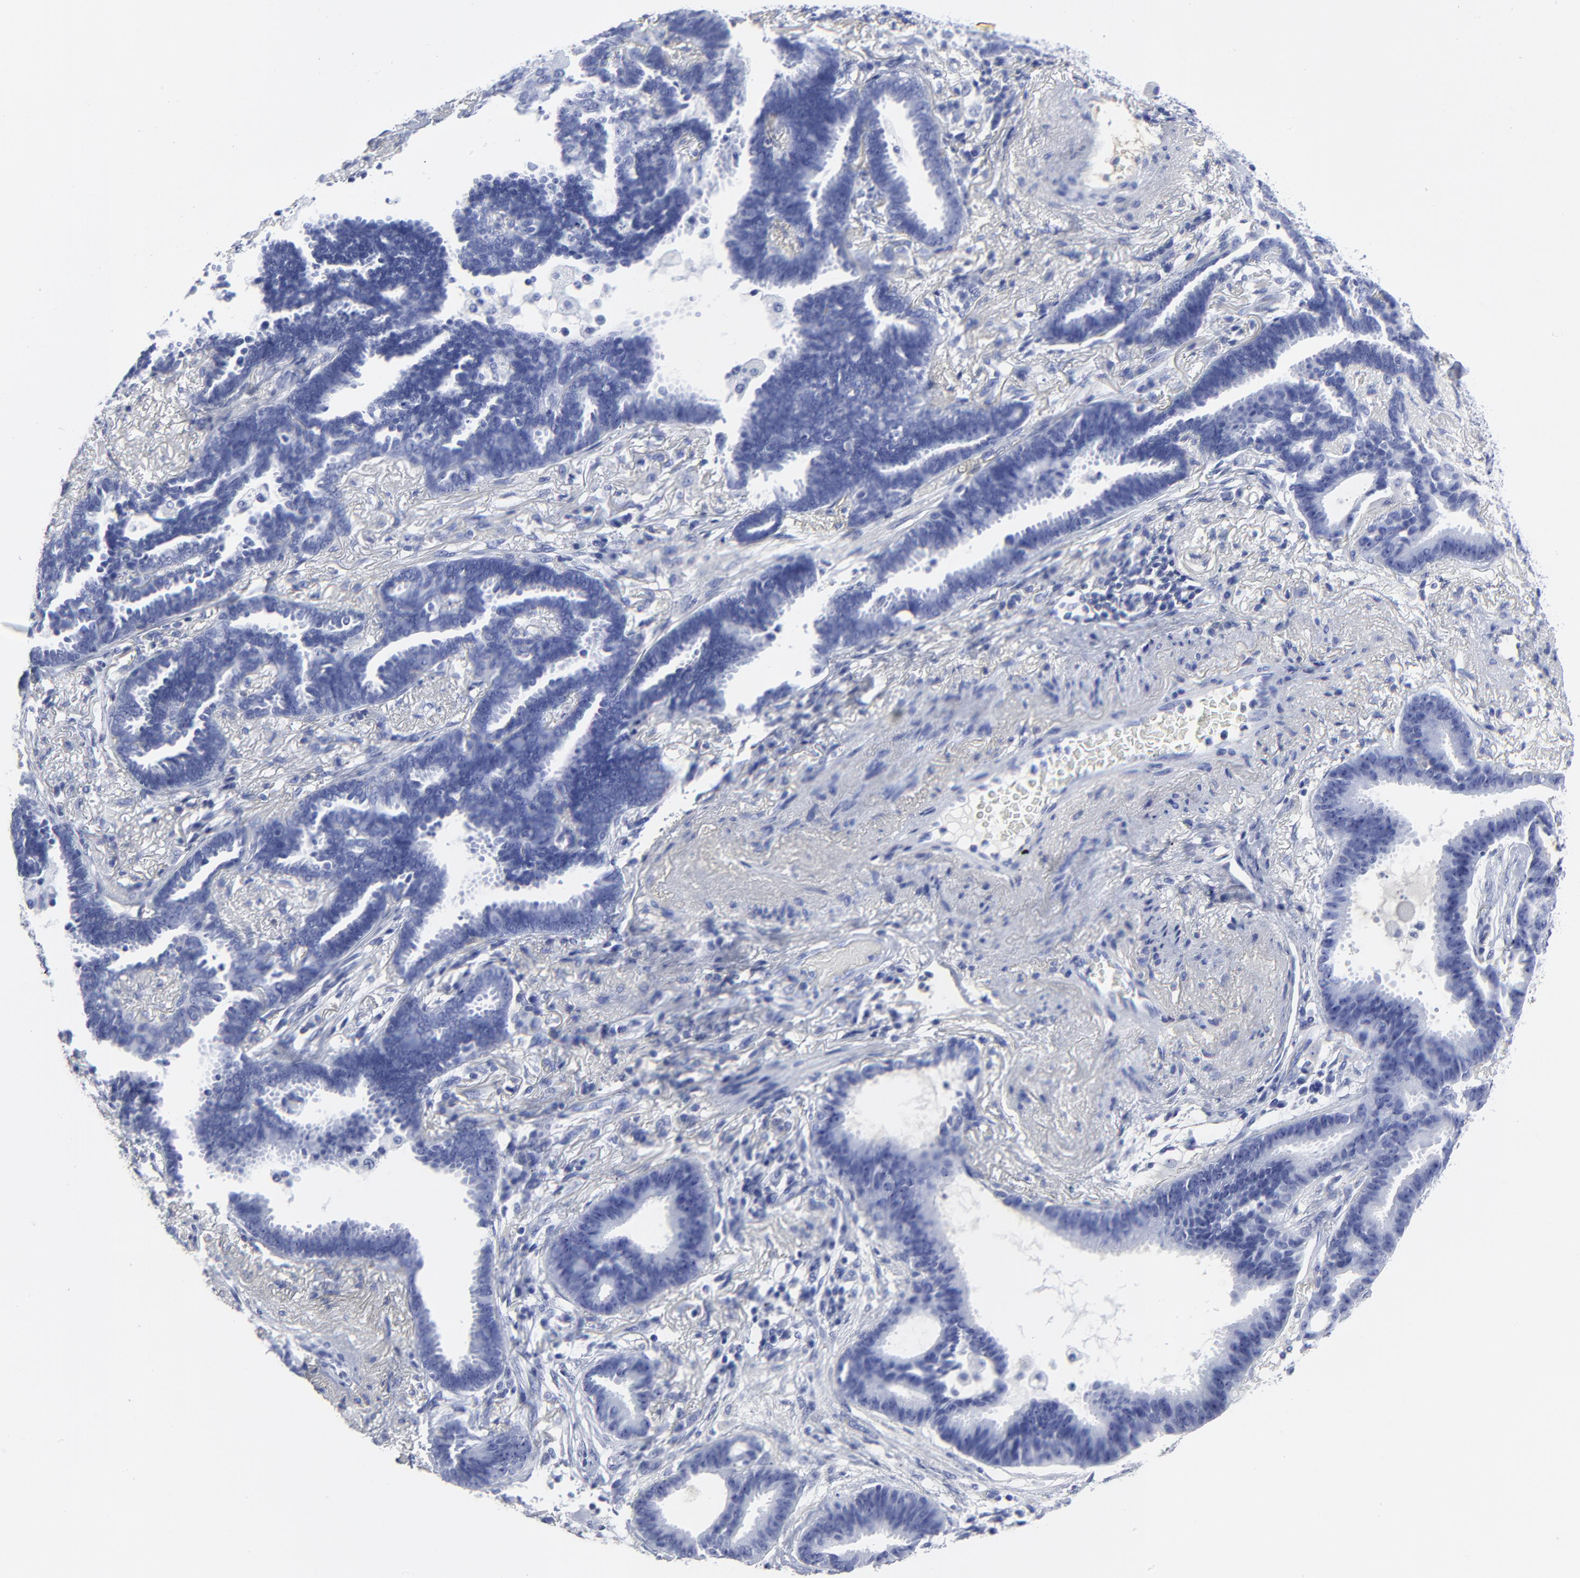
{"staining": {"intensity": "negative", "quantity": "none", "location": "none"}, "tissue": "lung cancer", "cell_type": "Tumor cells", "image_type": "cancer", "snomed": [{"axis": "morphology", "description": "Adenocarcinoma, NOS"}, {"axis": "topography", "description": "Lung"}], "caption": "An immunohistochemistry (IHC) photomicrograph of lung cancer is shown. There is no staining in tumor cells of lung cancer.", "gene": "DCN", "patient": {"sex": "female", "age": 64}}